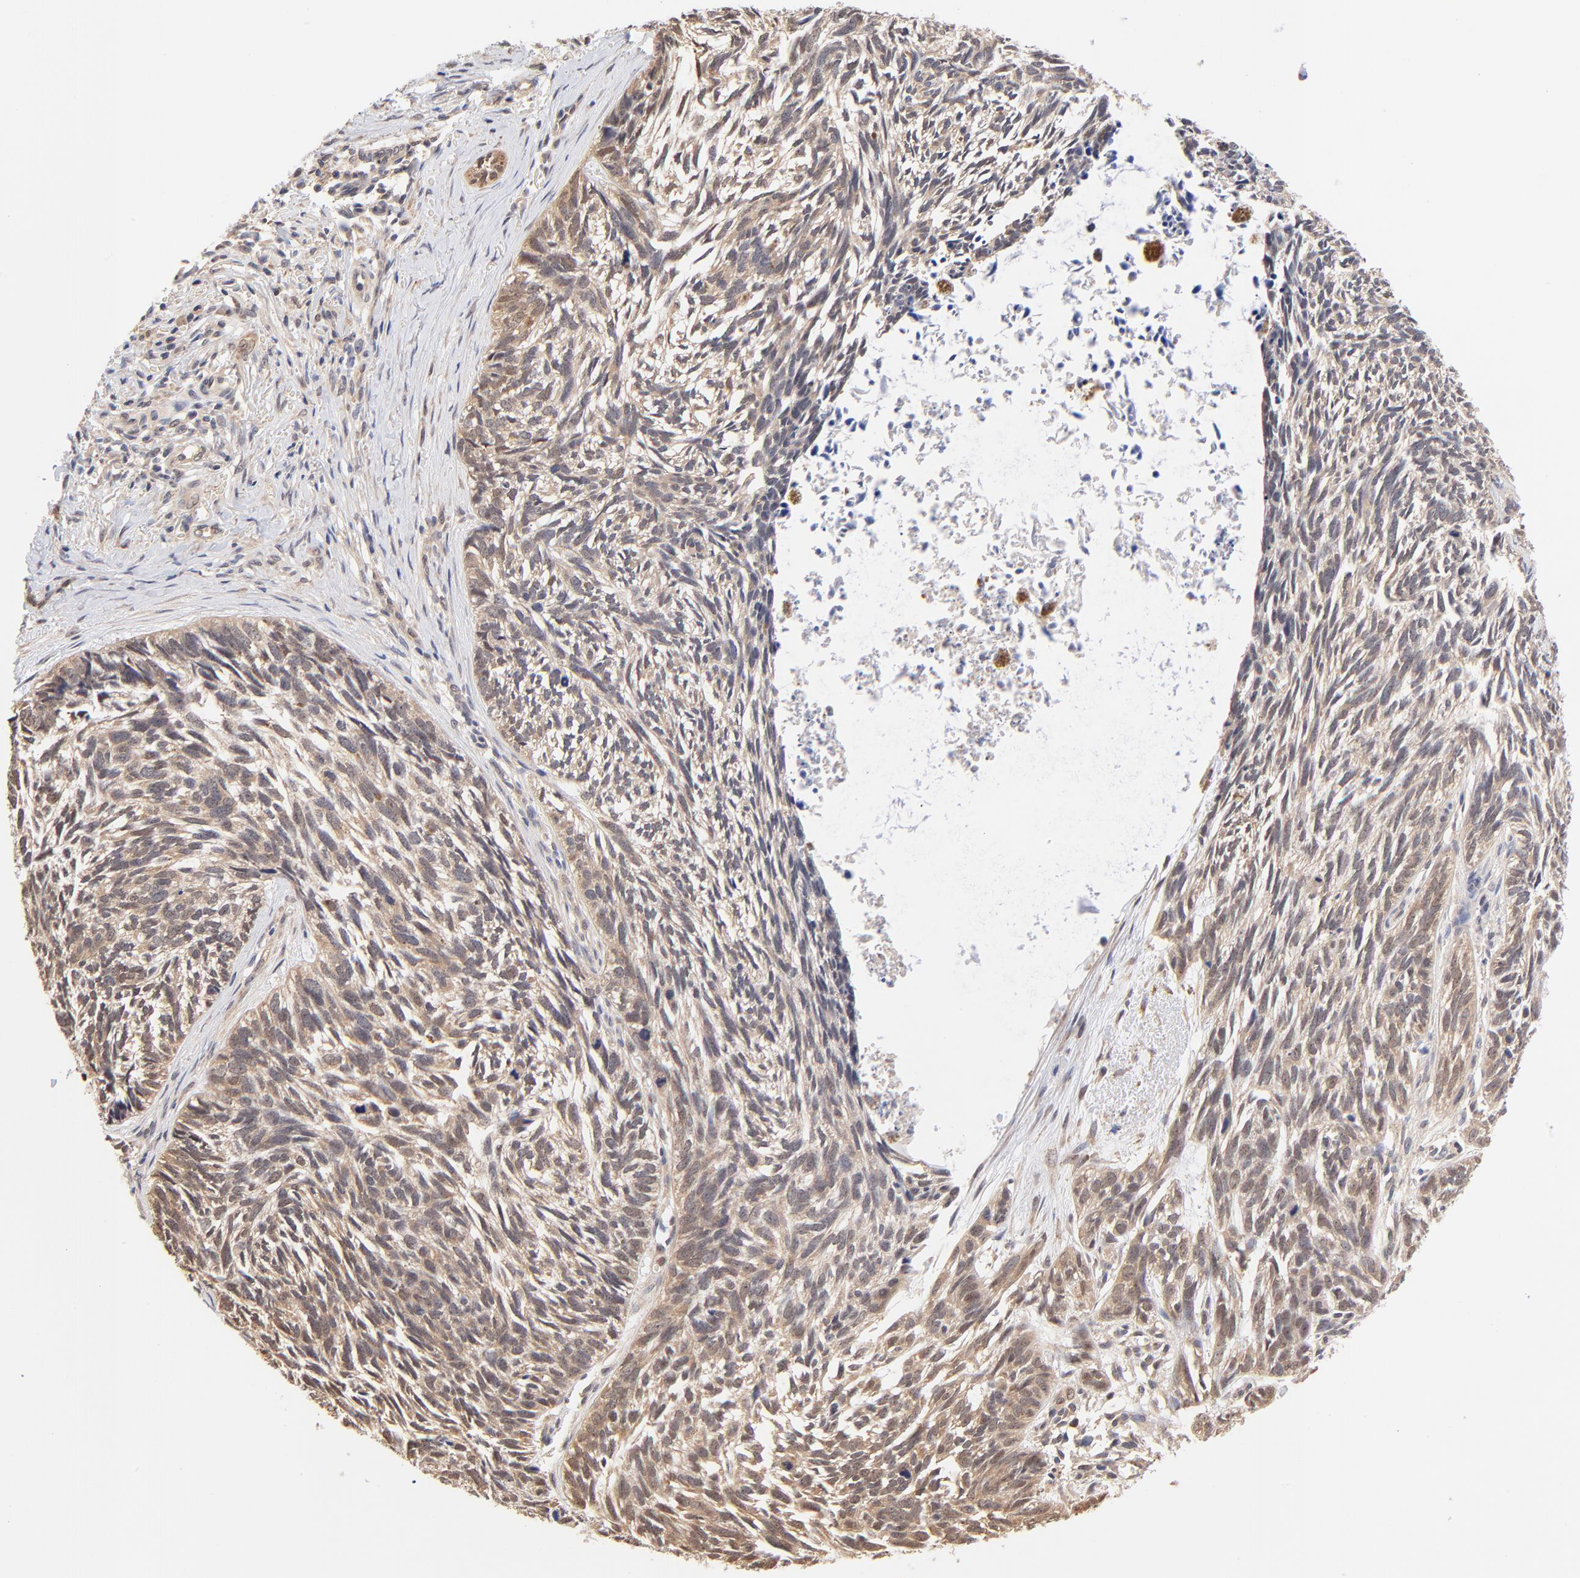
{"staining": {"intensity": "weak", "quantity": "25%-75%", "location": "cytoplasmic/membranous,nuclear"}, "tissue": "skin cancer", "cell_type": "Tumor cells", "image_type": "cancer", "snomed": [{"axis": "morphology", "description": "Basal cell carcinoma"}, {"axis": "topography", "description": "Skin"}], "caption": "This is a micrograph of immunohistochemistry (IHC) staining of skin cancer (basal cell carcinoma), which shows weak expression in the cytoplasmic/membranous and nuclear of tumor cells.", "gene": "TXNL1", "patient": {"sex": "male", "age": 63}}